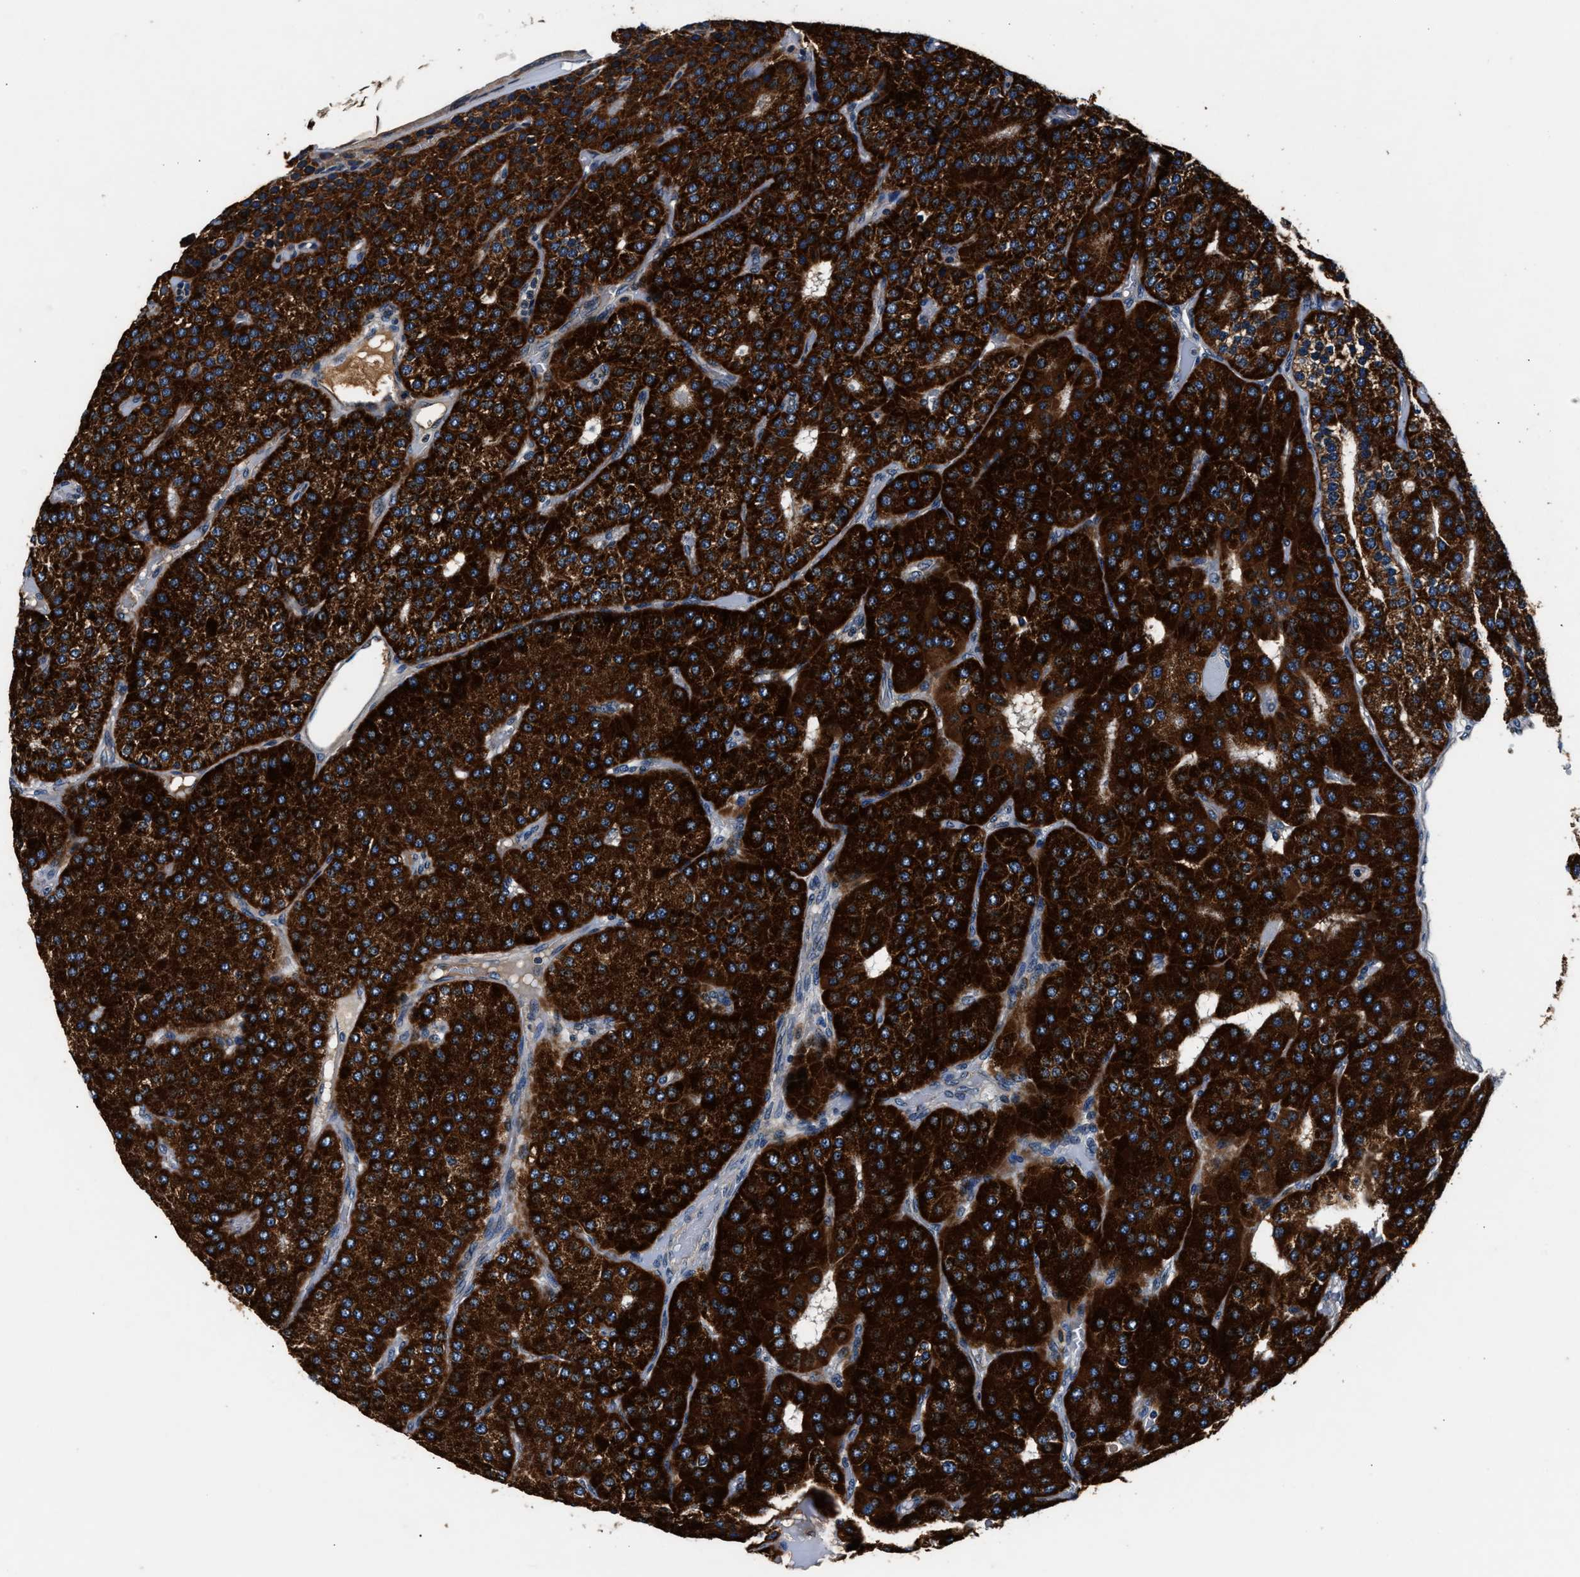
{"staining": {"intensity": "strong", "quantity": ">75%", "location": "cytoplasmic/membranous"}, "tissue": "parathyroid gland", "cell_type": "Glandular cells", "image_type": "normal", "snomed": [{"axis": "morphology", "description": "Normal tissue, NOS"}, {"axis": "morphology", "description": "Adenoma, NOS"}, {"axis": "topography", "description": "Parathyroid gland"}], "caption": "The immunohistochemical stain shows strong cytoplasmic/membranous staining in glandular cells of unremarkable parathyroid gland. (DAB IHC, brown staining for protein, blue staining for nuclei).", "gene": "IMMT", "patient": {"sex": "female", "age": 86}}